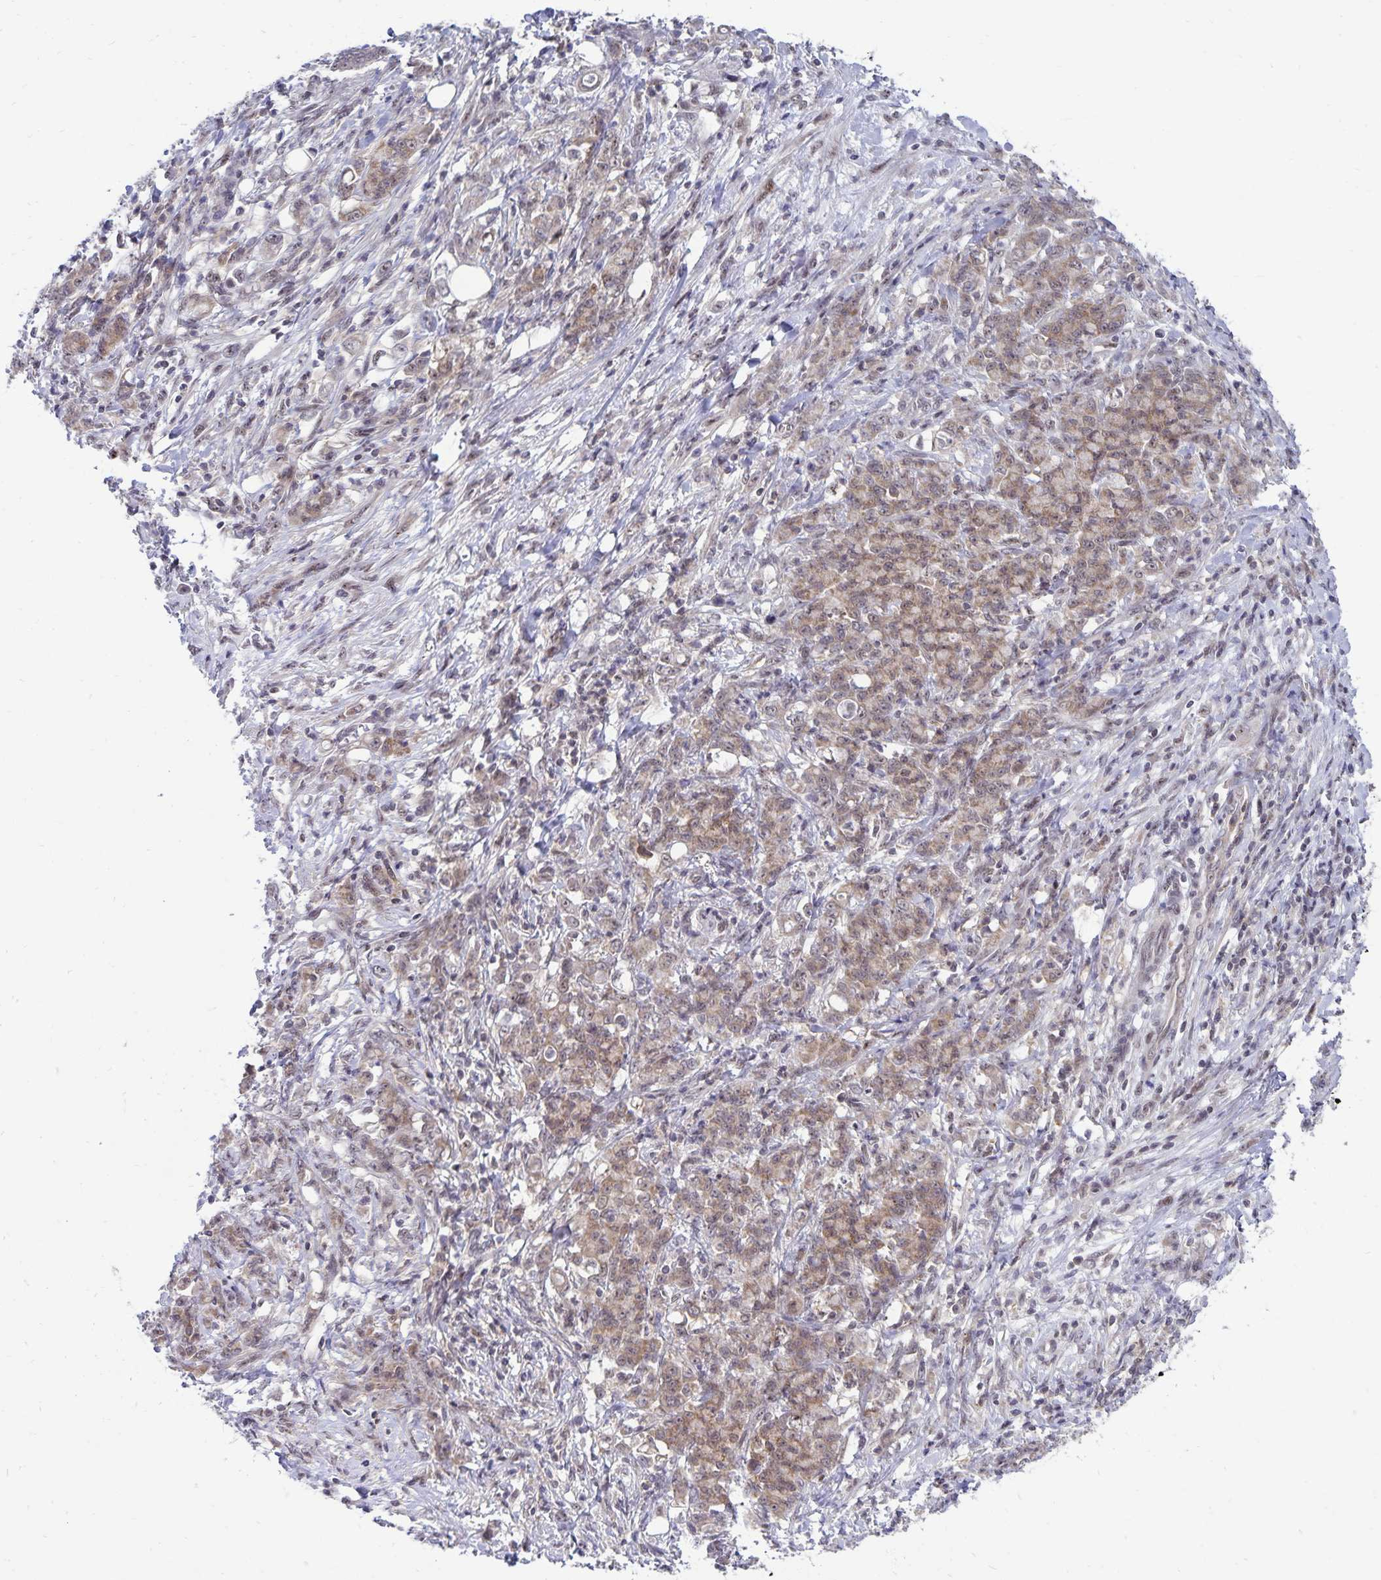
{"staining": {"intensity": "weak", "quantity": ">75%", "location": "cytoplasmic/membranous,nuclear"}, "tissue": "stomach cancer", "cell_type": "Tumor cells", "image_type": "cancer", "snomed": [{"axis": "morphology", "description": "Adenocarcinoma, NOS"}, {"axis": "topography", "description": "Stomach"}], "caption": "Protein expression analysis of stomach cancer displays weak cytoplasmic/membranous and nuclear expression in about >75% of tumor cells.", "gene": "EXOC6B", "patient": {"sex": "female", "age": 79}}